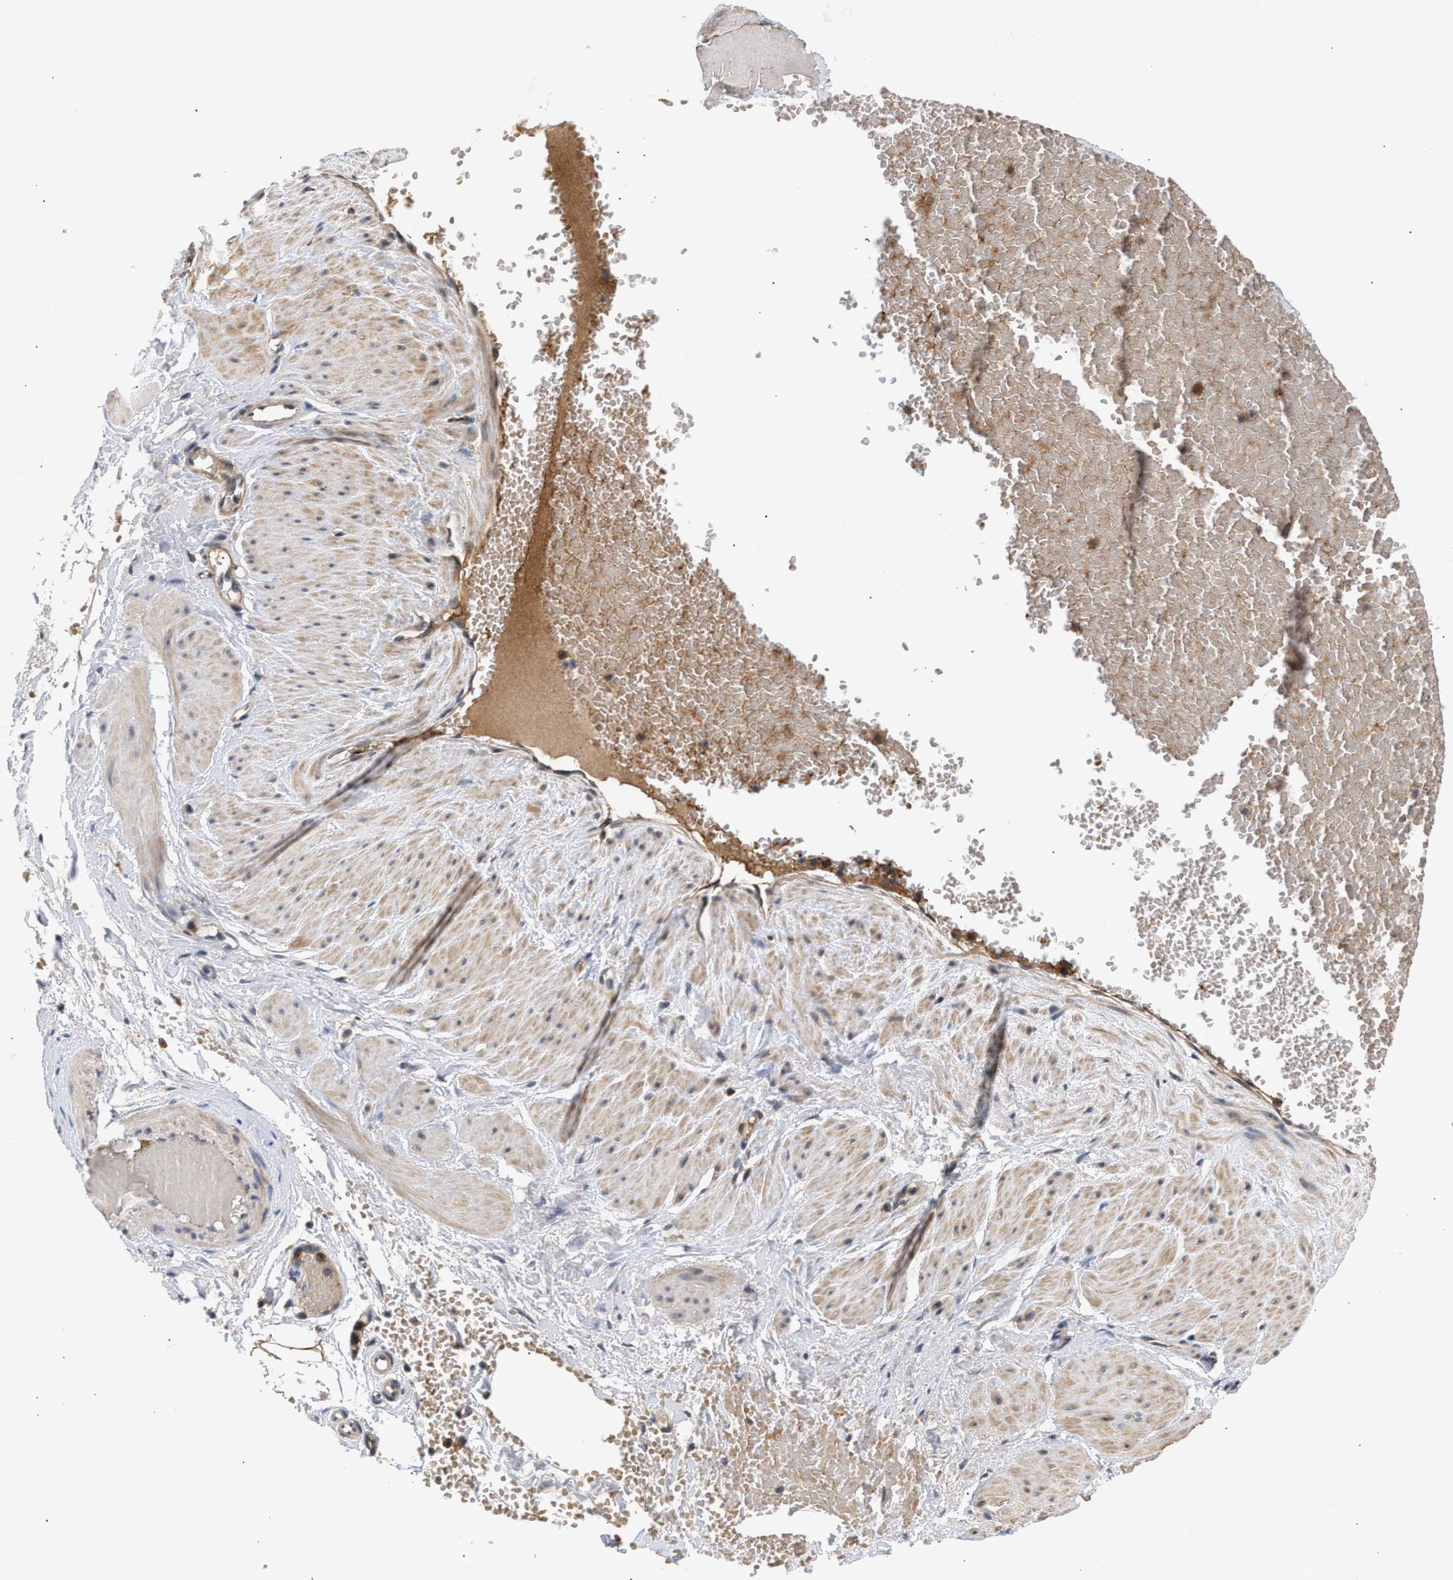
{"staining": {"intensity": "weak", "quantity": ">75%", "location": "cytoplasmic/membranous"}, "tissue": "adipose tissue", "cell_type": "Adipocytes", "image_type": "normal", "snomed": [{"axis": "morphology", "description": "Normal tissue, NOS"}, {"axis": "topography", "description": "Soft tissue"}], "caption": "Immunohistochemistry (DAB) staining of normal adipose tissue shows weak cytoplasmic/membranous protein positivity in approximately >75% of adipocytes.", "gene": "NUP62", "patient": {"sex": "male", "age": 72}}